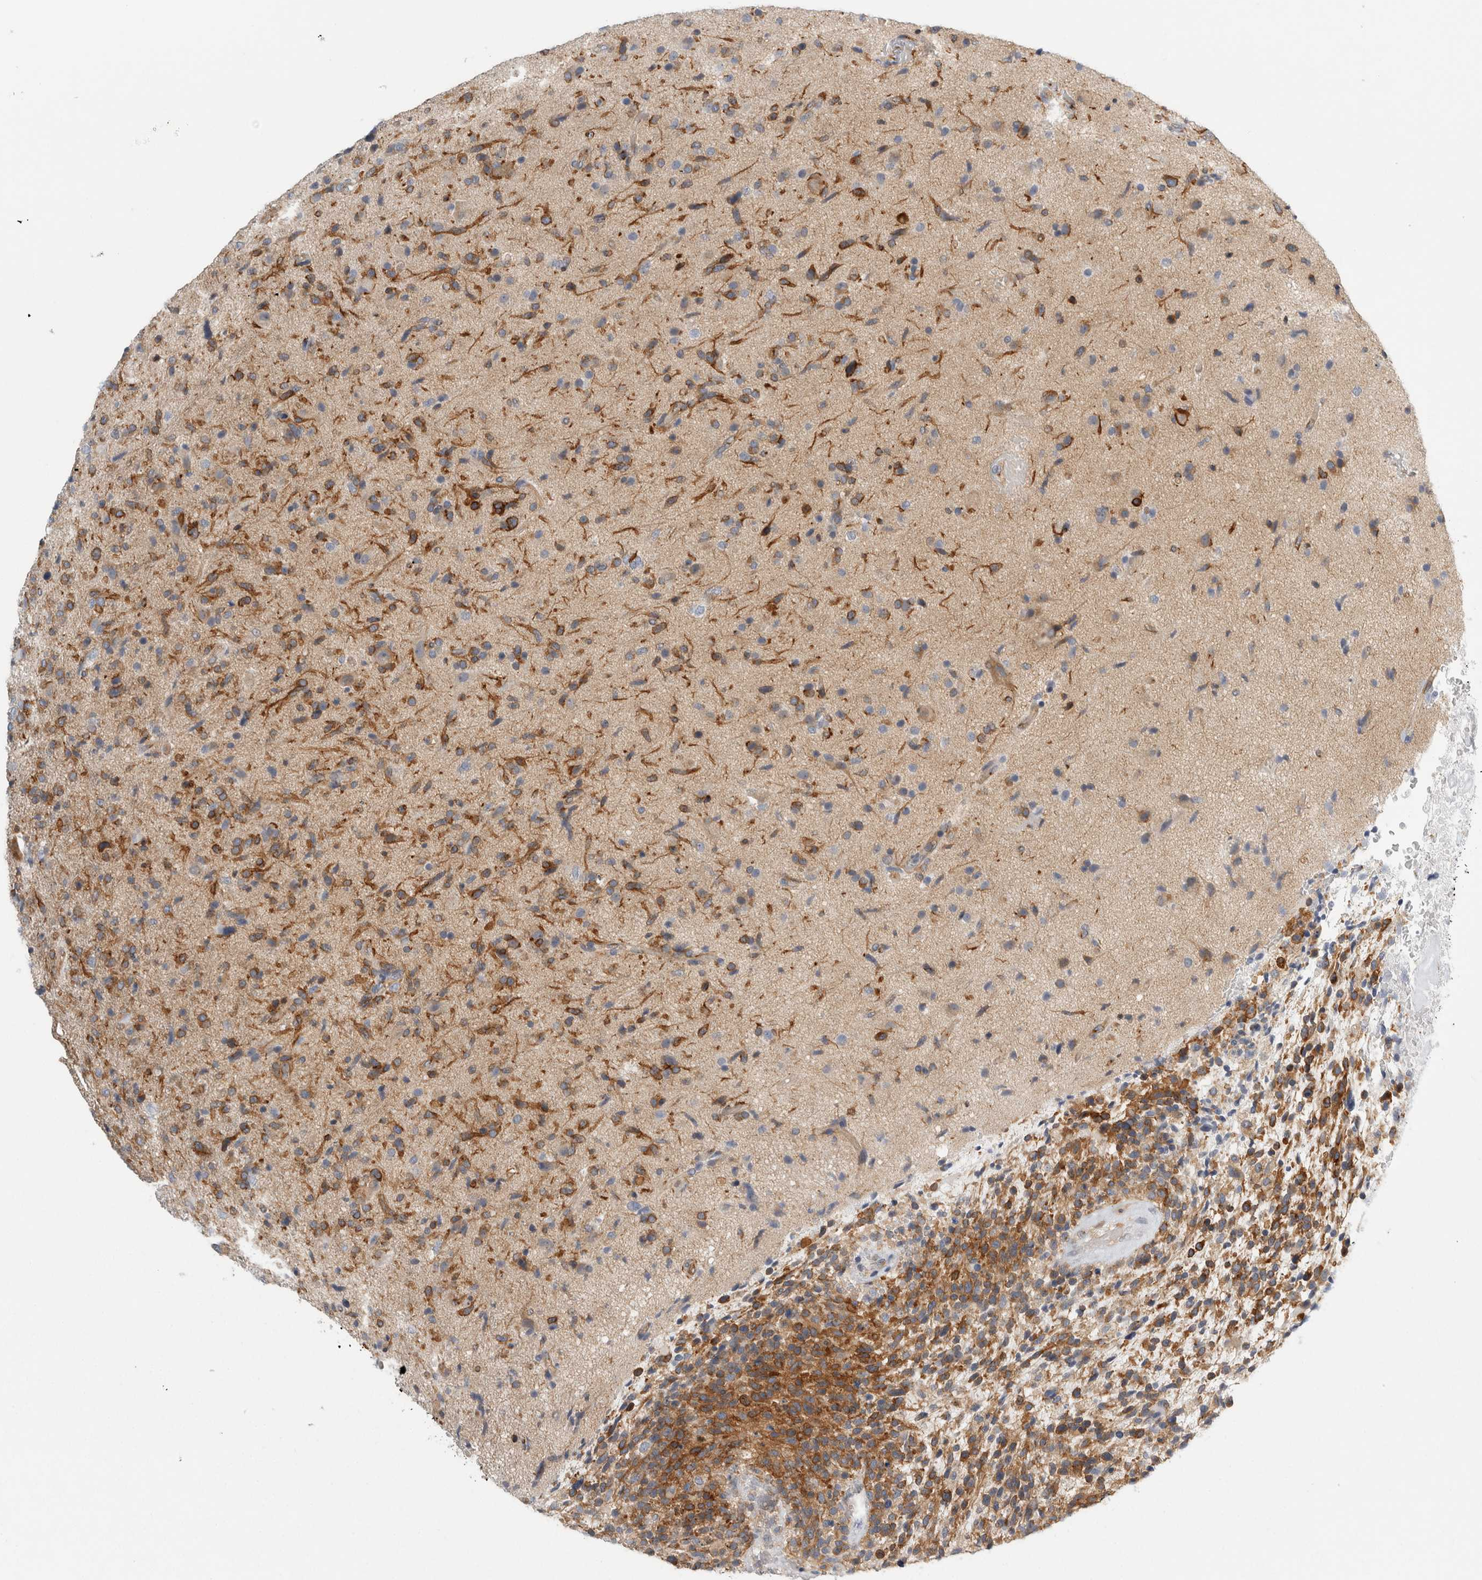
{"staining": {"intensity": "moderate", "quantity": ">75%", "location": "cytoplasmic/membranous"}, "tissue": "glioma", "cell_type": "Tumor cells", "image_type": "cancer", "snomed": [{"axis": "morphology", "description": "Glioma, malignant, High grade"}, {"axis": "topography", "description": "Brain"}], "caption": "Tumor cells reveal moderate cytoplasmic/membranous positivity in approximately >75% of cells in malignant glioma (high-grade).", "gene": "PEX6", "patient": {"sex": "male", "age": 72}}